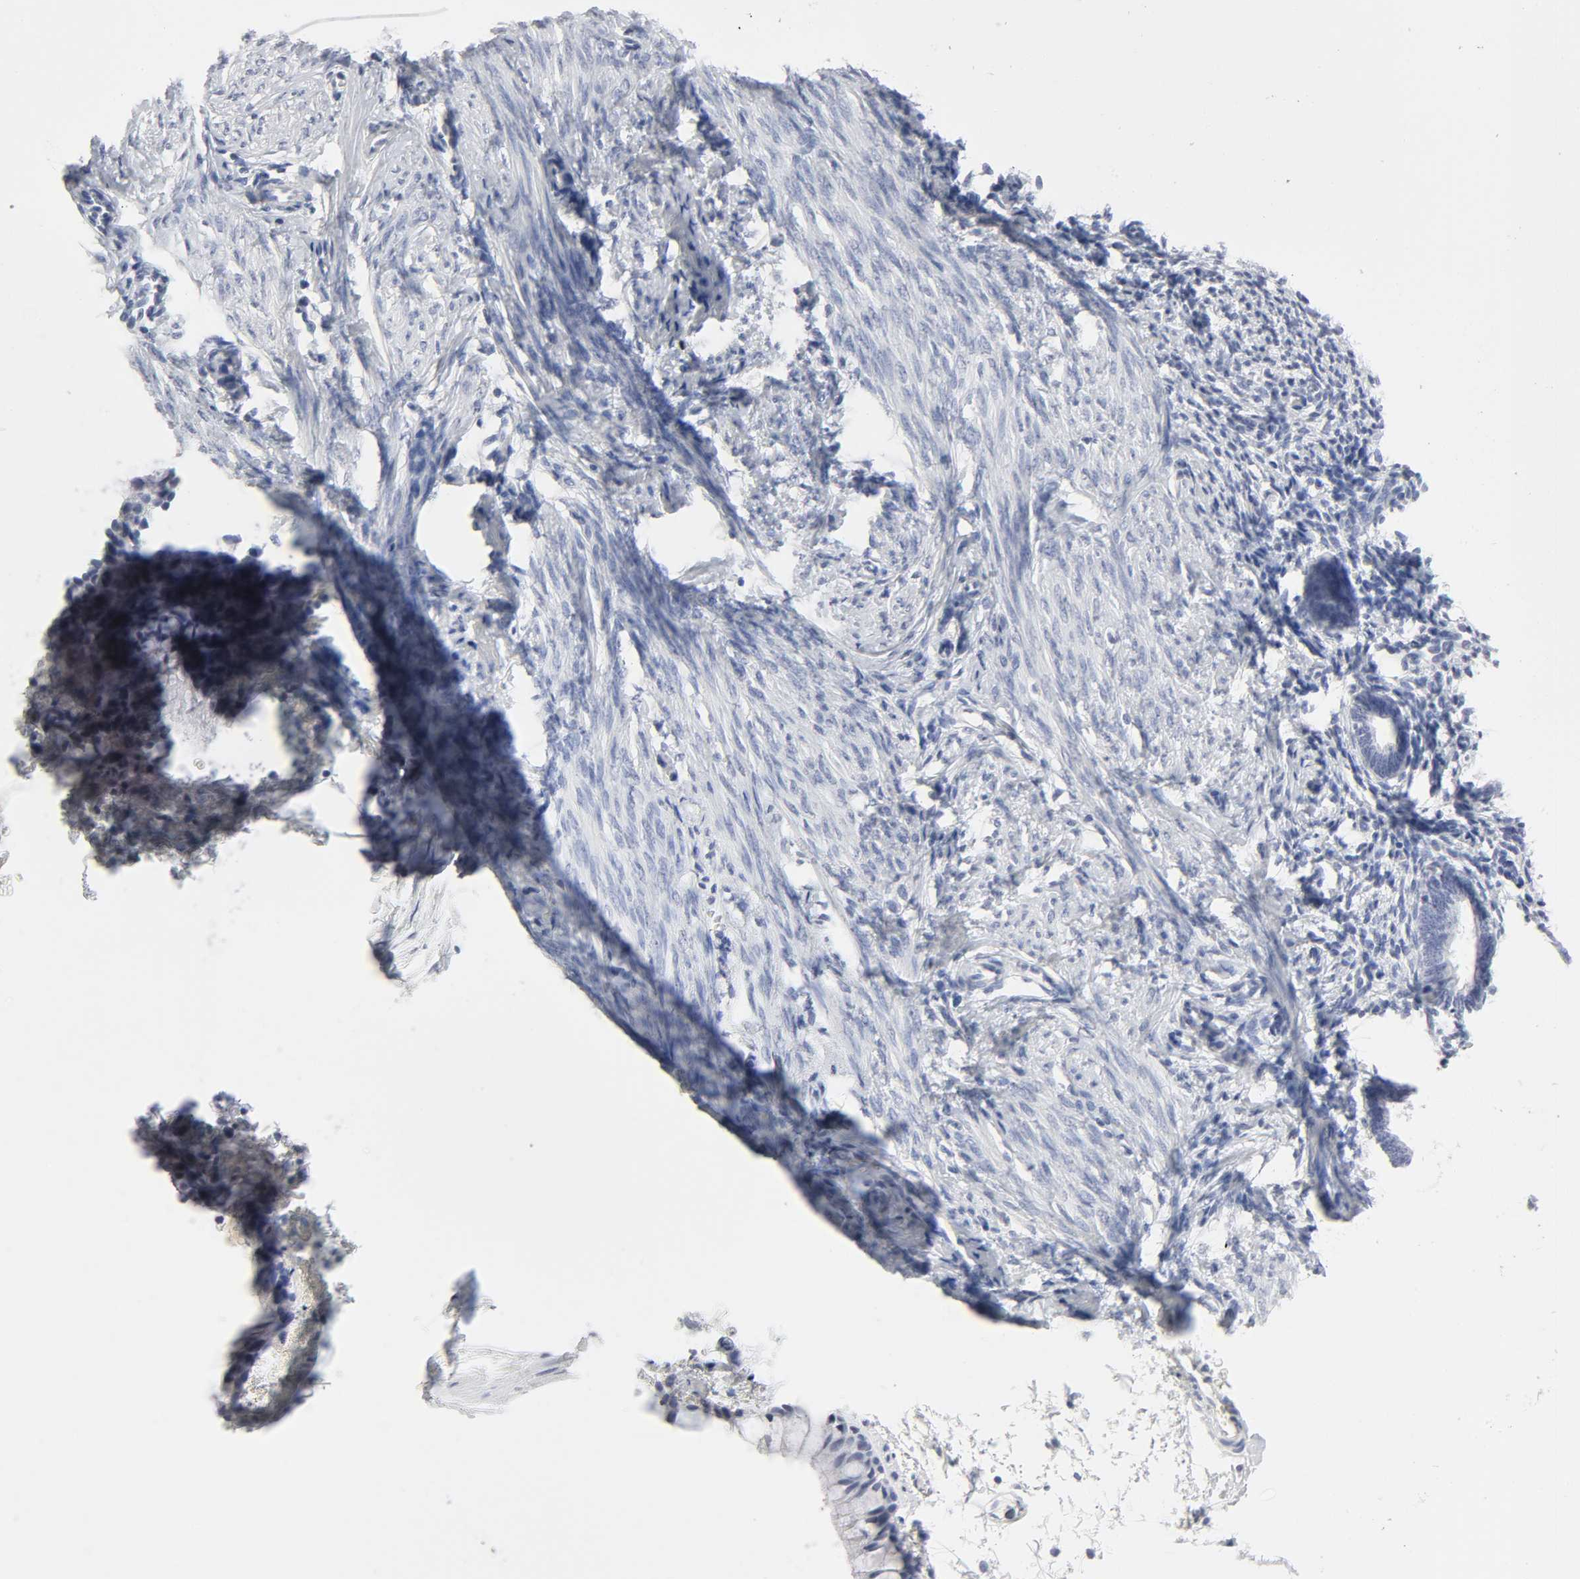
{"staining": {"intensity": "negative", "quantity": "none", "location": "none"}, "tissue": "bronchus", "cell_type": "Respiratory epithelial cells", "image_type": "normal", "snomed": [{"axis": "morphology", "description": "Normal tissue, NOS"}, {"axis": "topography", "description": "Bronchus"}], "caption": "This micrograph is of benign bronchus stained with immunohistochemistry (IHC) to label a protein in brown with the nuclei are counter-stained blue. There is no staining in respiratory epithelial cells. (DAB (3,3'-diaminobenzidine) immunohistochemistry with hematoxylin counter stain).", "gene": "SLCO1B3", "patient": {"sex": "female", "age": 73}}